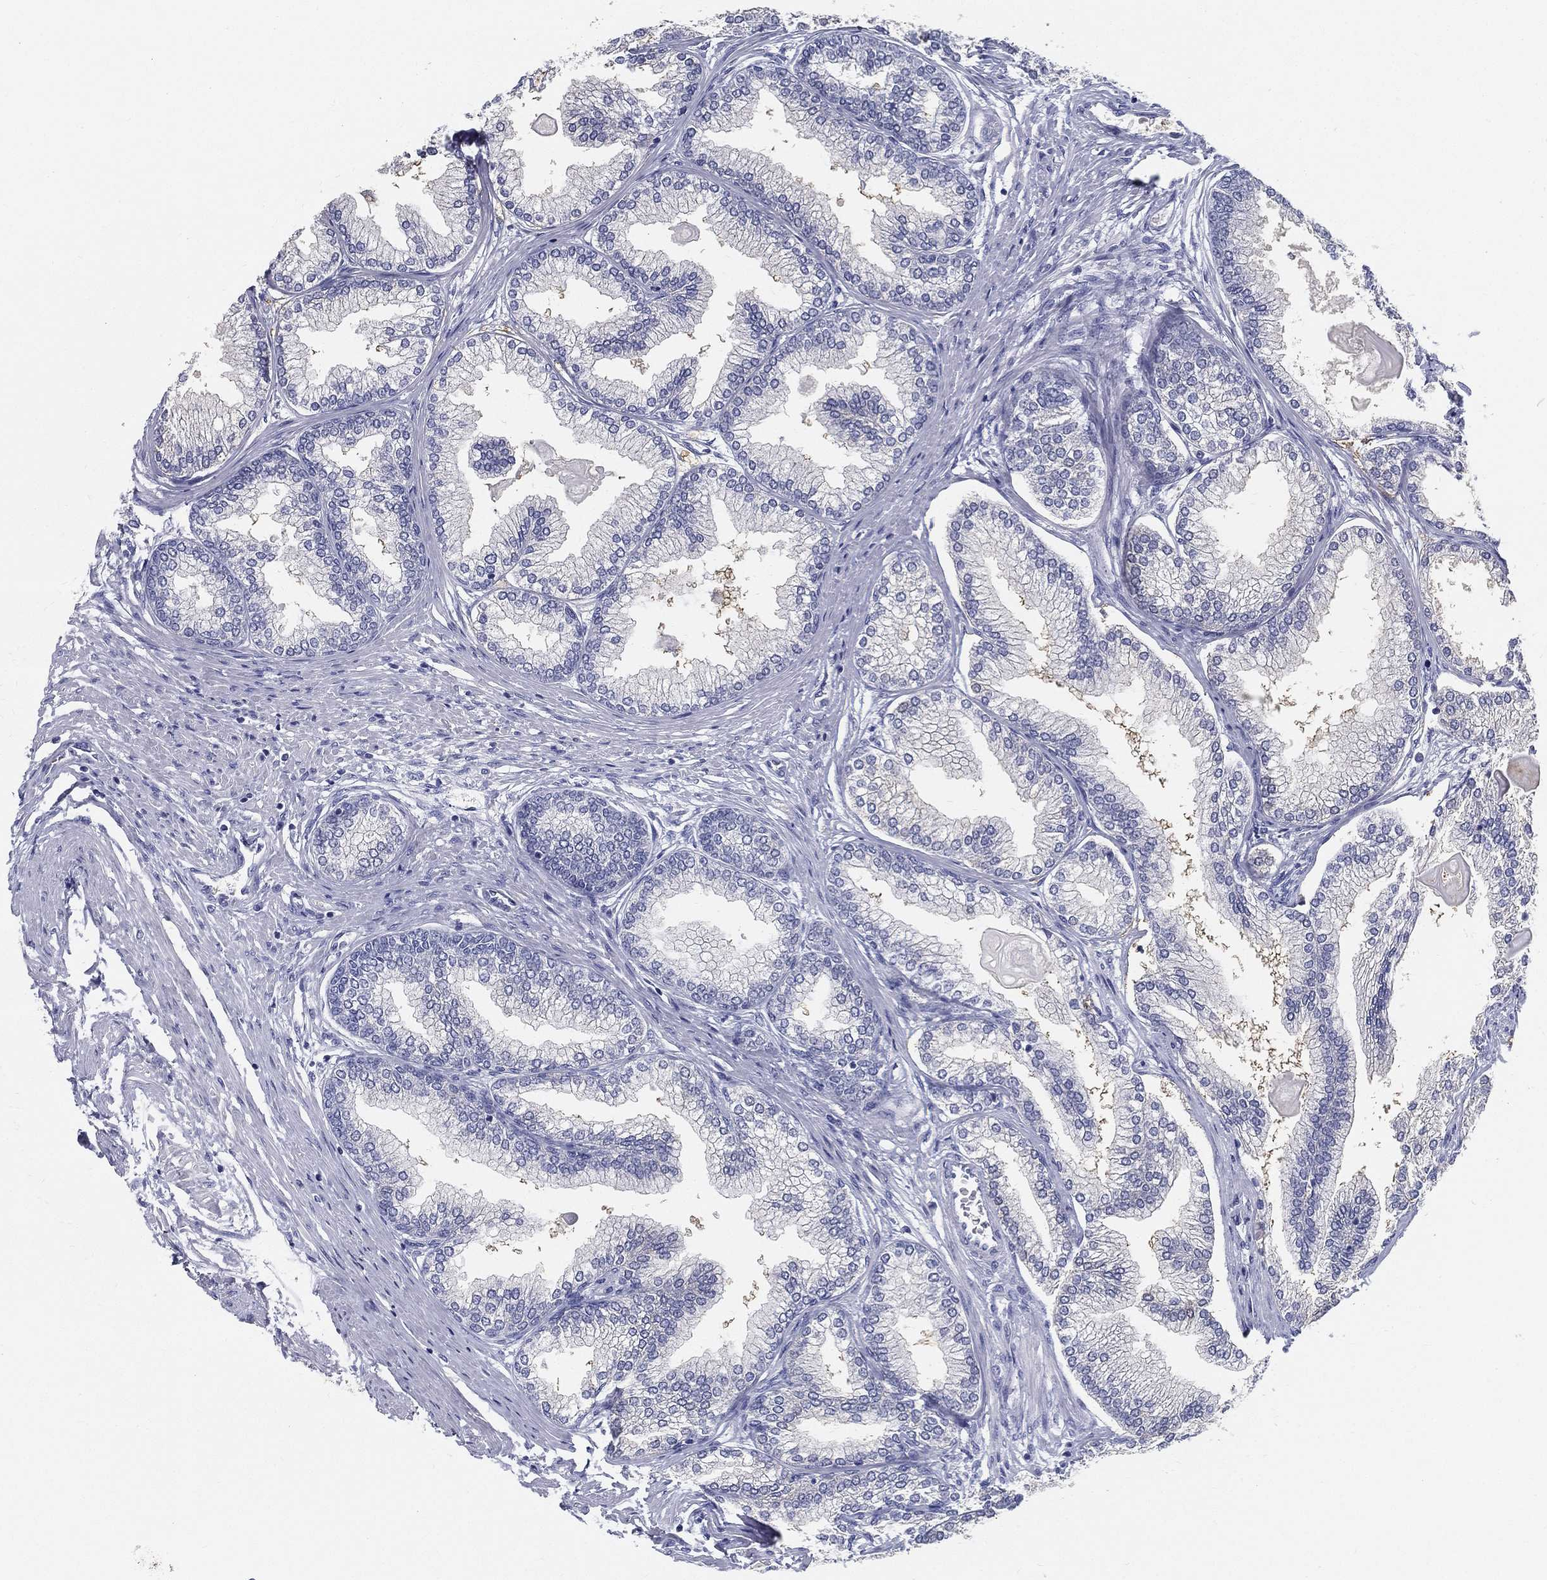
{"staining": {"intensity": "negative", "quantity": "none", "location": "none"}, "tissue": "prostate", "cell_type": "Glandular cells", "image_type": "normal", "snomed": [{"axis": "morphology", "description": "Normal tissue, NOS"}, {"axis": "topography", "description": "Prostate"}], "caption": "Immunohistochemical staining of benign human prostate demonstrates no significant positivity in glandular cells.", "gene": "STS", "patient": {"sex": "male", "age": 72}}